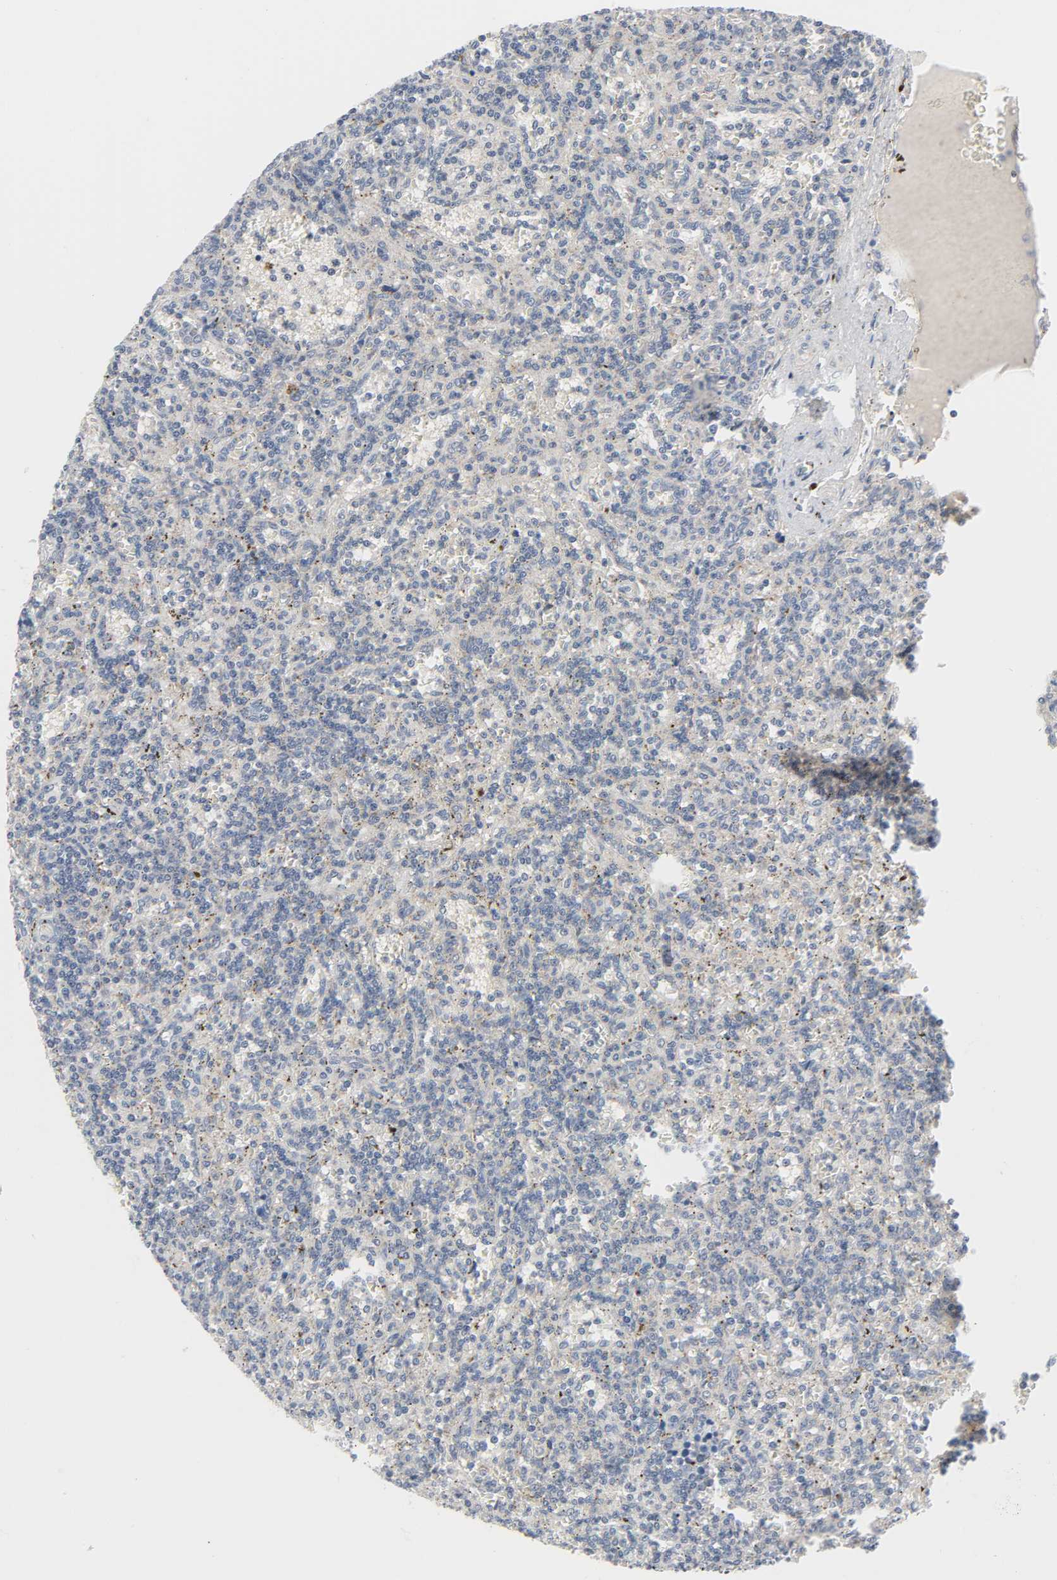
{"staining": {"intensity": "weak", "quantity": "25%-75%", "location": "cytoplasmic/membranous"}, "tissue": "lymphoma", "cell_type": "Tumor cells", "image_type": "cancer", "snomed": [{"axis": "morphology", "description": "Malignant lymphoma, non-Hodgkin's type, Low grade"}, {"axis": "topography", "description": "Spleen"}], "caption": "DAB immunohistochemical staining of lymphoma shows weak cytoplasmic/membranous protein expression in about 25%-75% of tumor cells.", "gene": "CLIP1", "patient": {"sex": "male", "age": 73}}